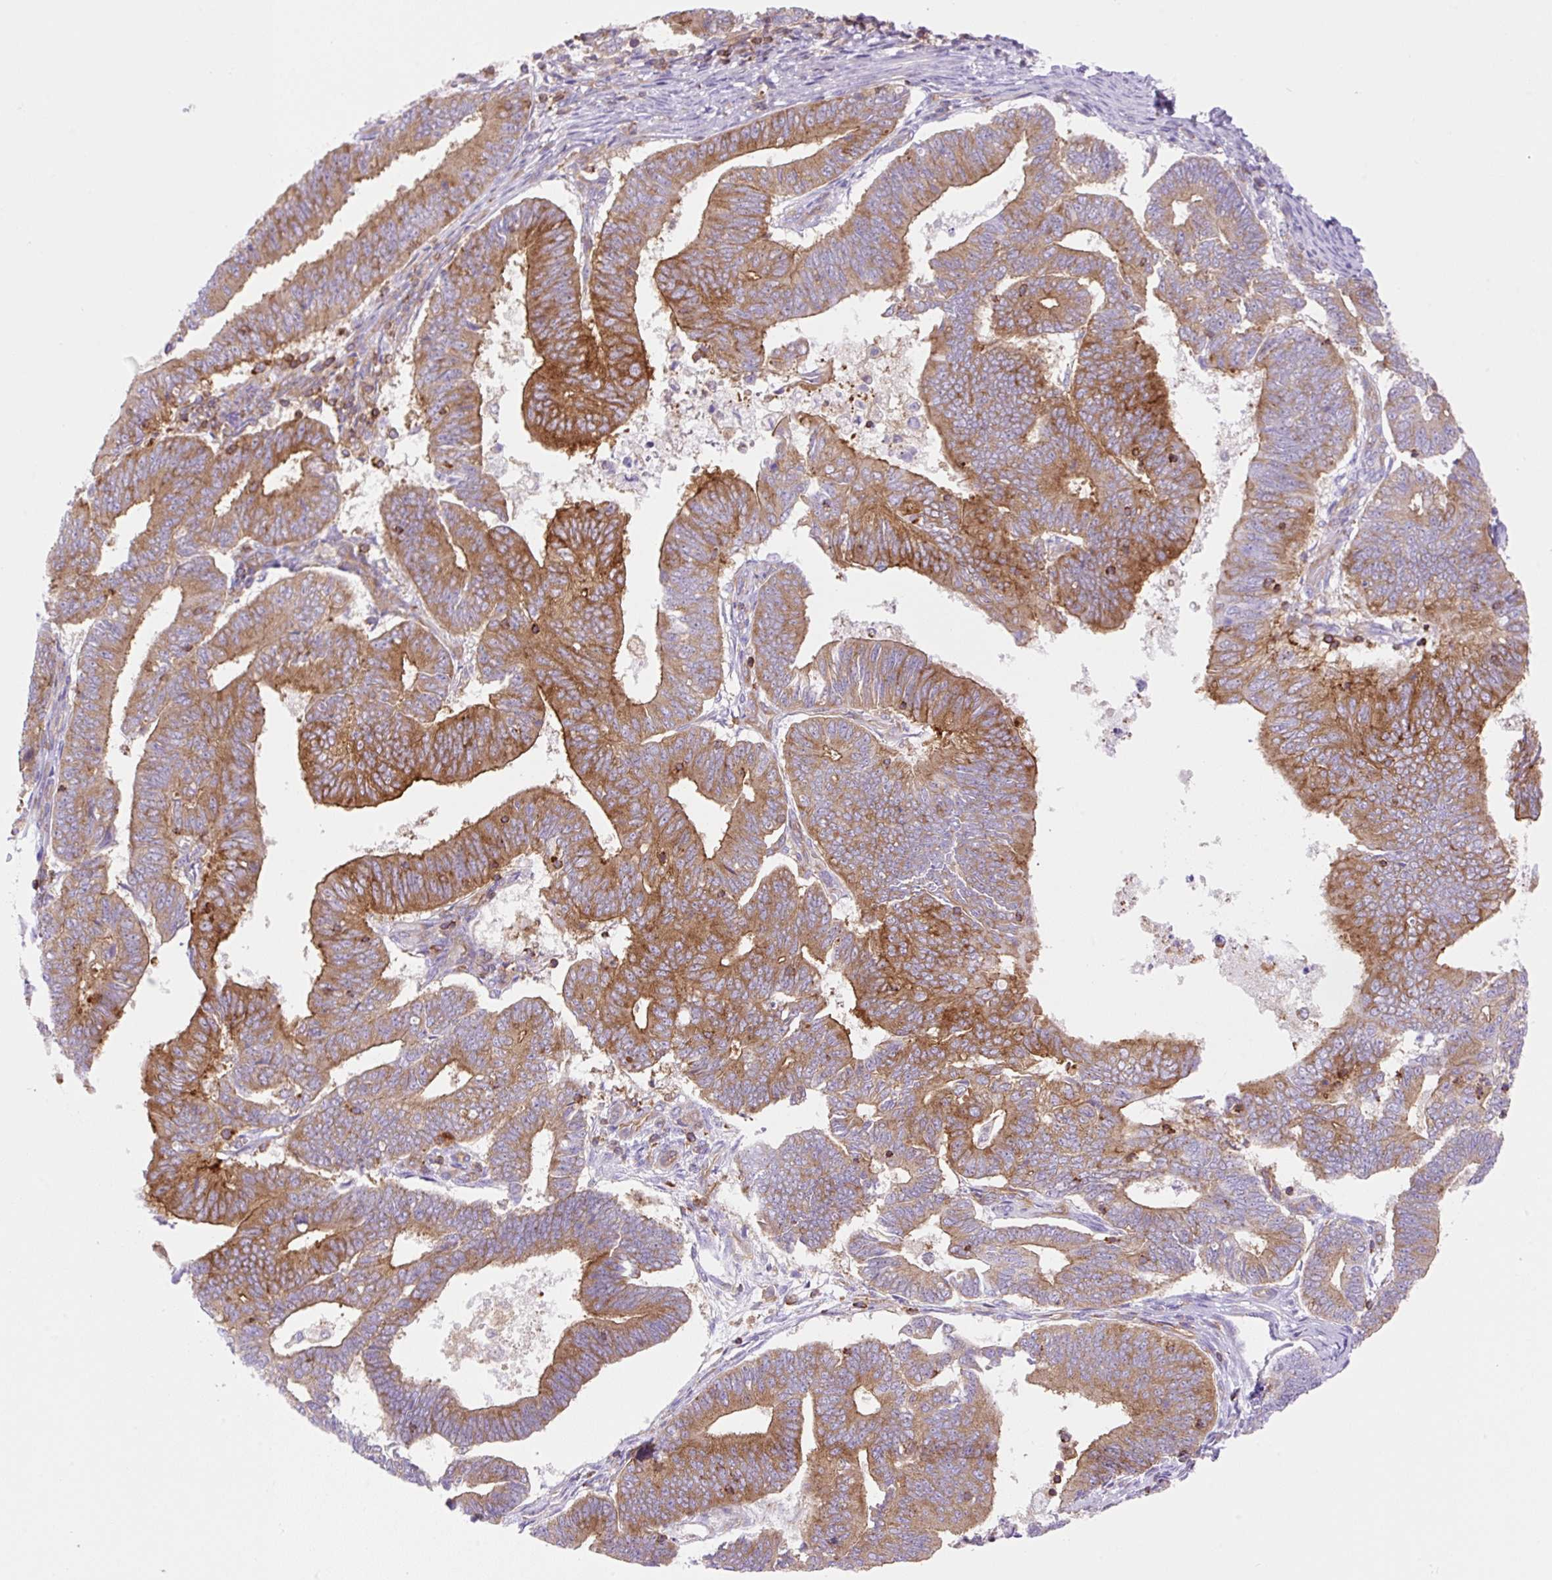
{"staining": {"intensity": "strong", "quantity": "25%-75%", "location": "cytoplasmic/membranous"}, "tissue": "endometrial cancer", "cell_type": "Tumor cells", "image_type": "cancer", "snomed": [{"axis": "morphology", "description": "Adenocarcinoma, NOS"}, {"axis": "topography", "description": "Endometrium"}], "caption": "An image showing strong cytoplasmic/membranous expression in about 25%-75% of tumor cells in adenocarcinoma (endometrial), as visualized by brown immunohistochemical staining.", "gene": "DNM2", "patient": {"sex": "female", "age": 70}}